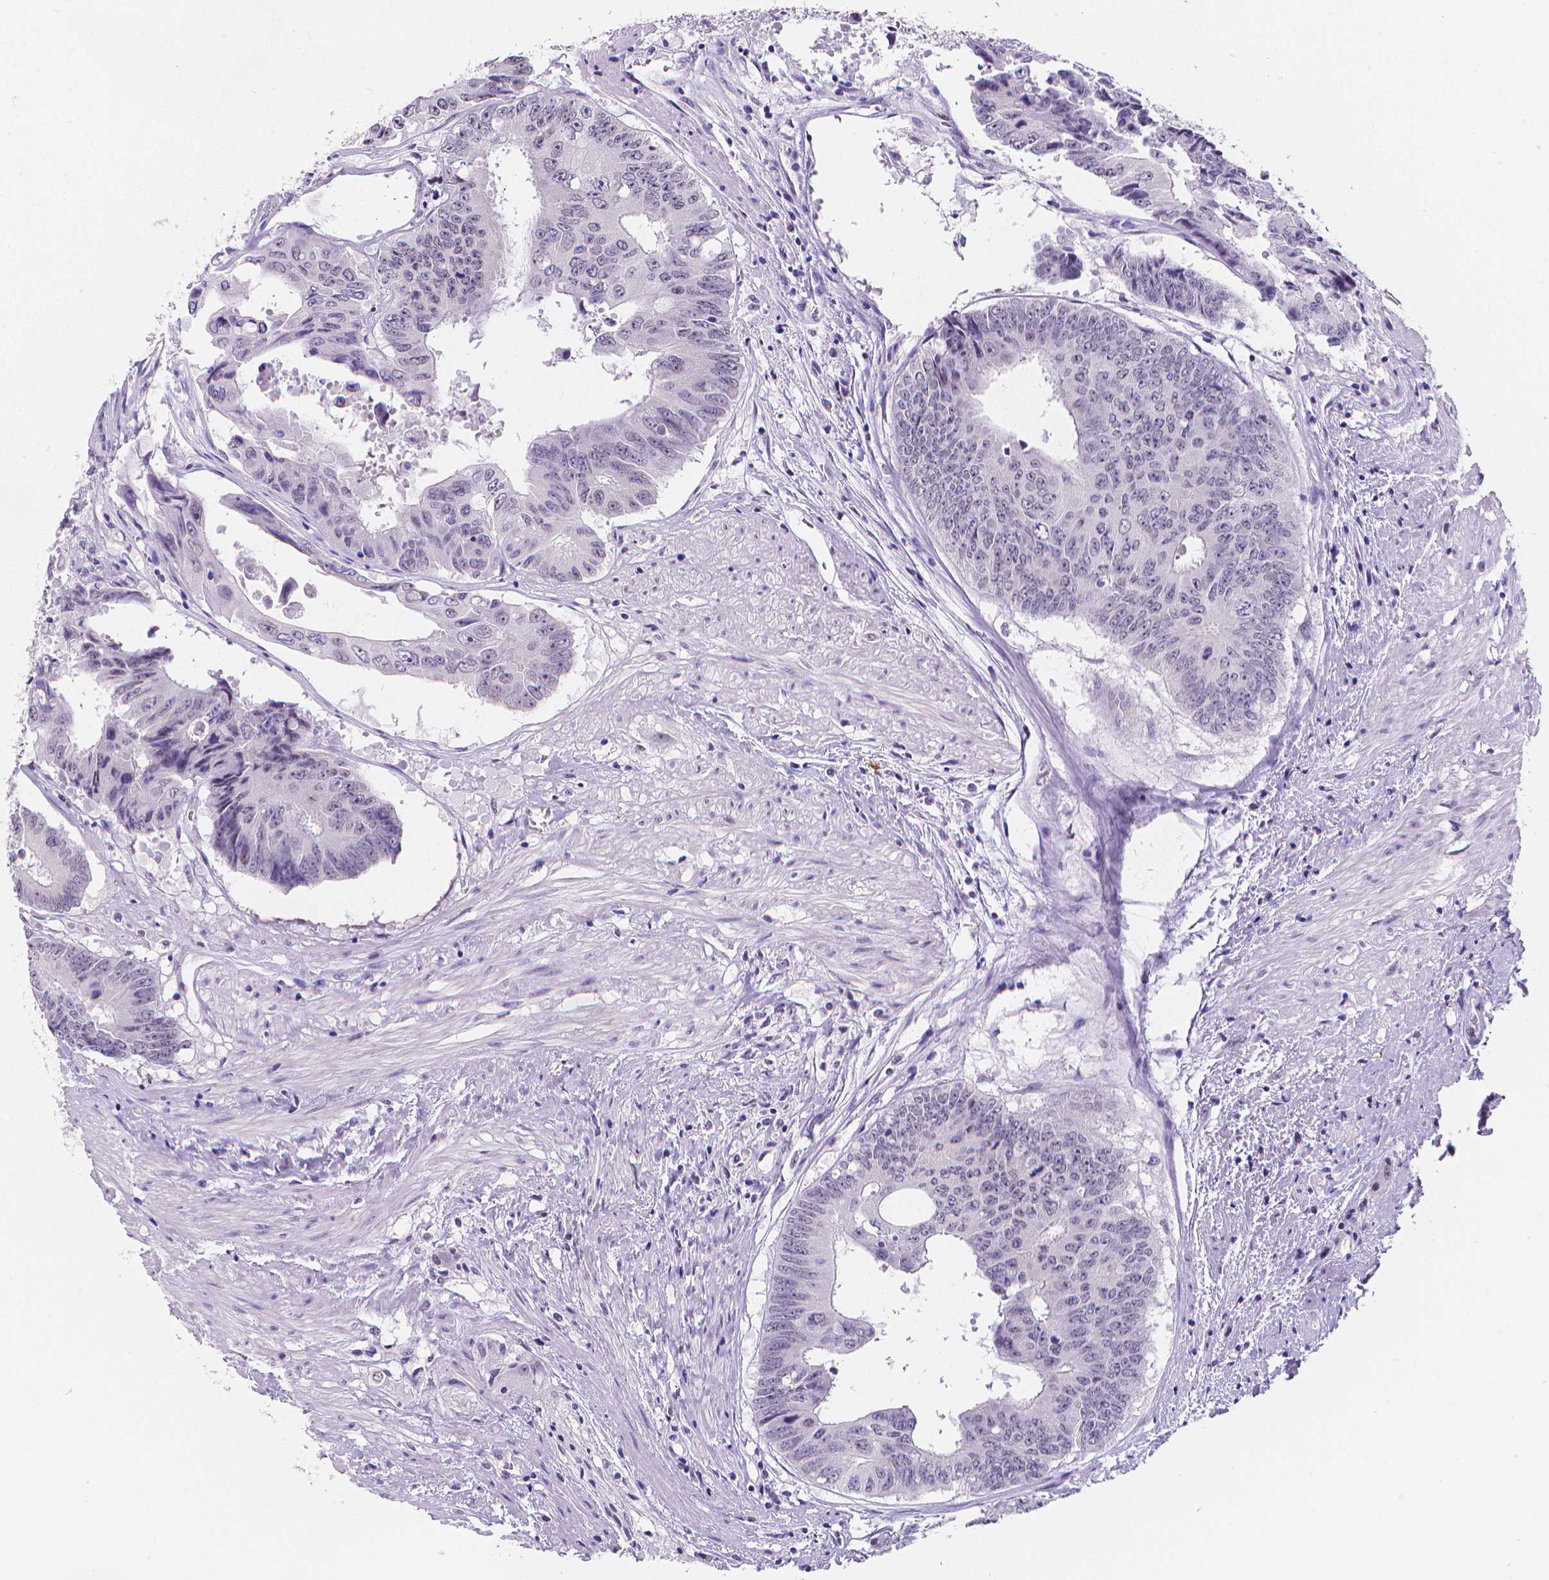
{"staining": {"intensity": "negative", "quantity": "none", "location": "none"}, "tissue": "colorectal cancer", "cell_type": "Tumor cells", "image_type": "cancer", "snomed": [{"axis": "morphology", "description": "Adenocarcinoma, NOS"}, {"axis": "topography", "description": "Rectum"}], "caption": "Immunohistochemical staining of human colorectal cancer exhibits no significant staining in tumor cells. (DAB (3,3'-diaminobenzidine) IHC visualized using brightfield microscopy, high magnification).", "gene": "MEF2C", "patient": {"sex": "male", "age": 59}}